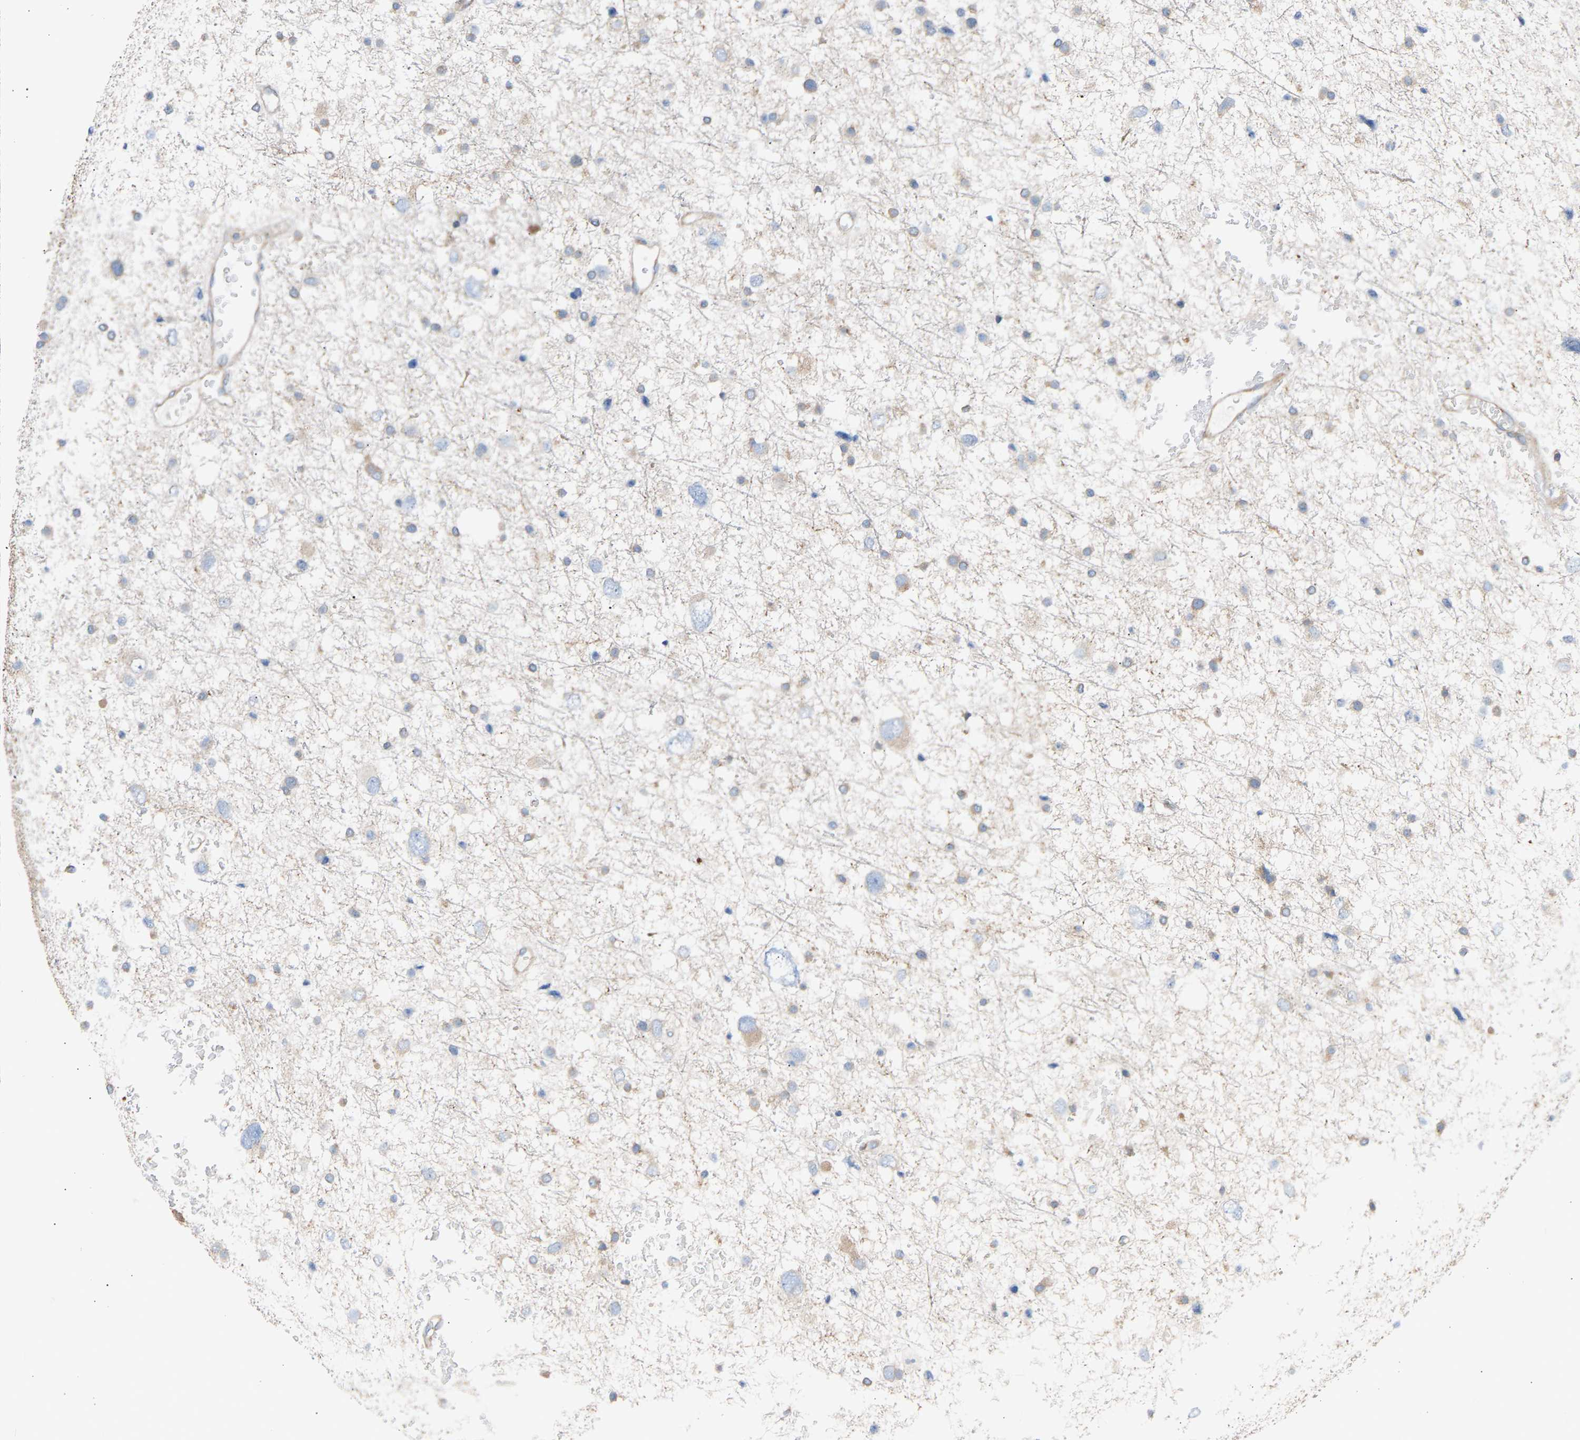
{"staining": {"intensity": "weak", "quantity": "<25%", "location": "cytoplasmic/membranous"}, "tissue": "glioma", "cell_type": "Tumor cells", "image_type": "cancer", "snomed": [{"axis": "morphology", "description": "Glioma, malignant, Low grade"}, {"axis": "topography", "description": "Brain"}], "caption": "DAB immunohistochemical staining of malignant glioma (low-grade) demonstrates no significant staining in tumor cells. The staining is performed using DAB brown chromogen with nuclei counter-stained in using hematoxylin.", "gene": "GCN1", "patient": {"sex": "female", "age": 37}}